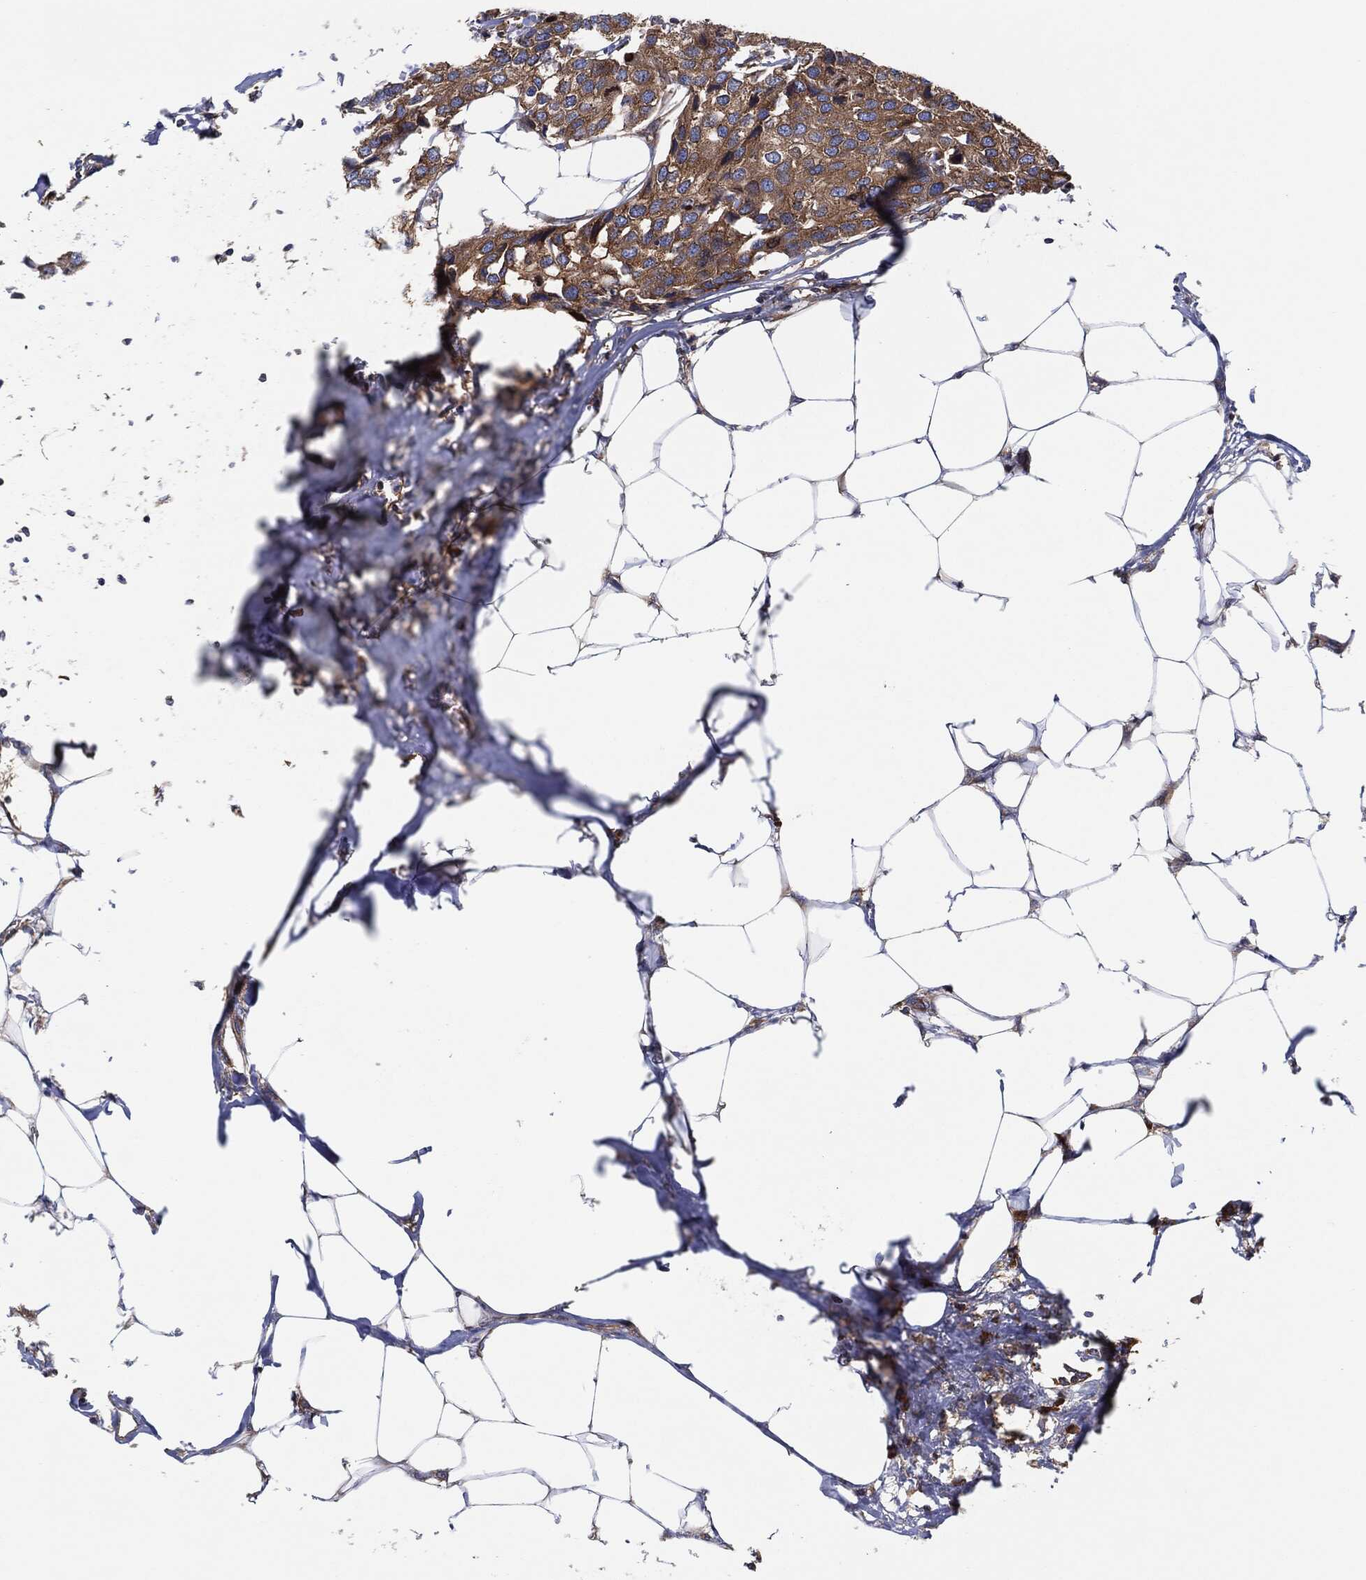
{"staining": {"intensity": "moderate", "quantity": ">75%", "location": "cytoplasmic/membranous"}, "tissue": "breast cancer", "cell_type": "Tumor cells", "image_type": "cancer", "snomed": [{"axis": "morphology", "description": "Duct carcinoma"}, {"axis": "topography", "description": "Breast"}], "caption": "Tumor cells show medium levels of moderate cytoplasmic/membranous expression in about >75% of cells in breast infiltrating ductal carcinoma.", "gene": "EIF2S2", "patient": {"sex": "female", "age": 80}}